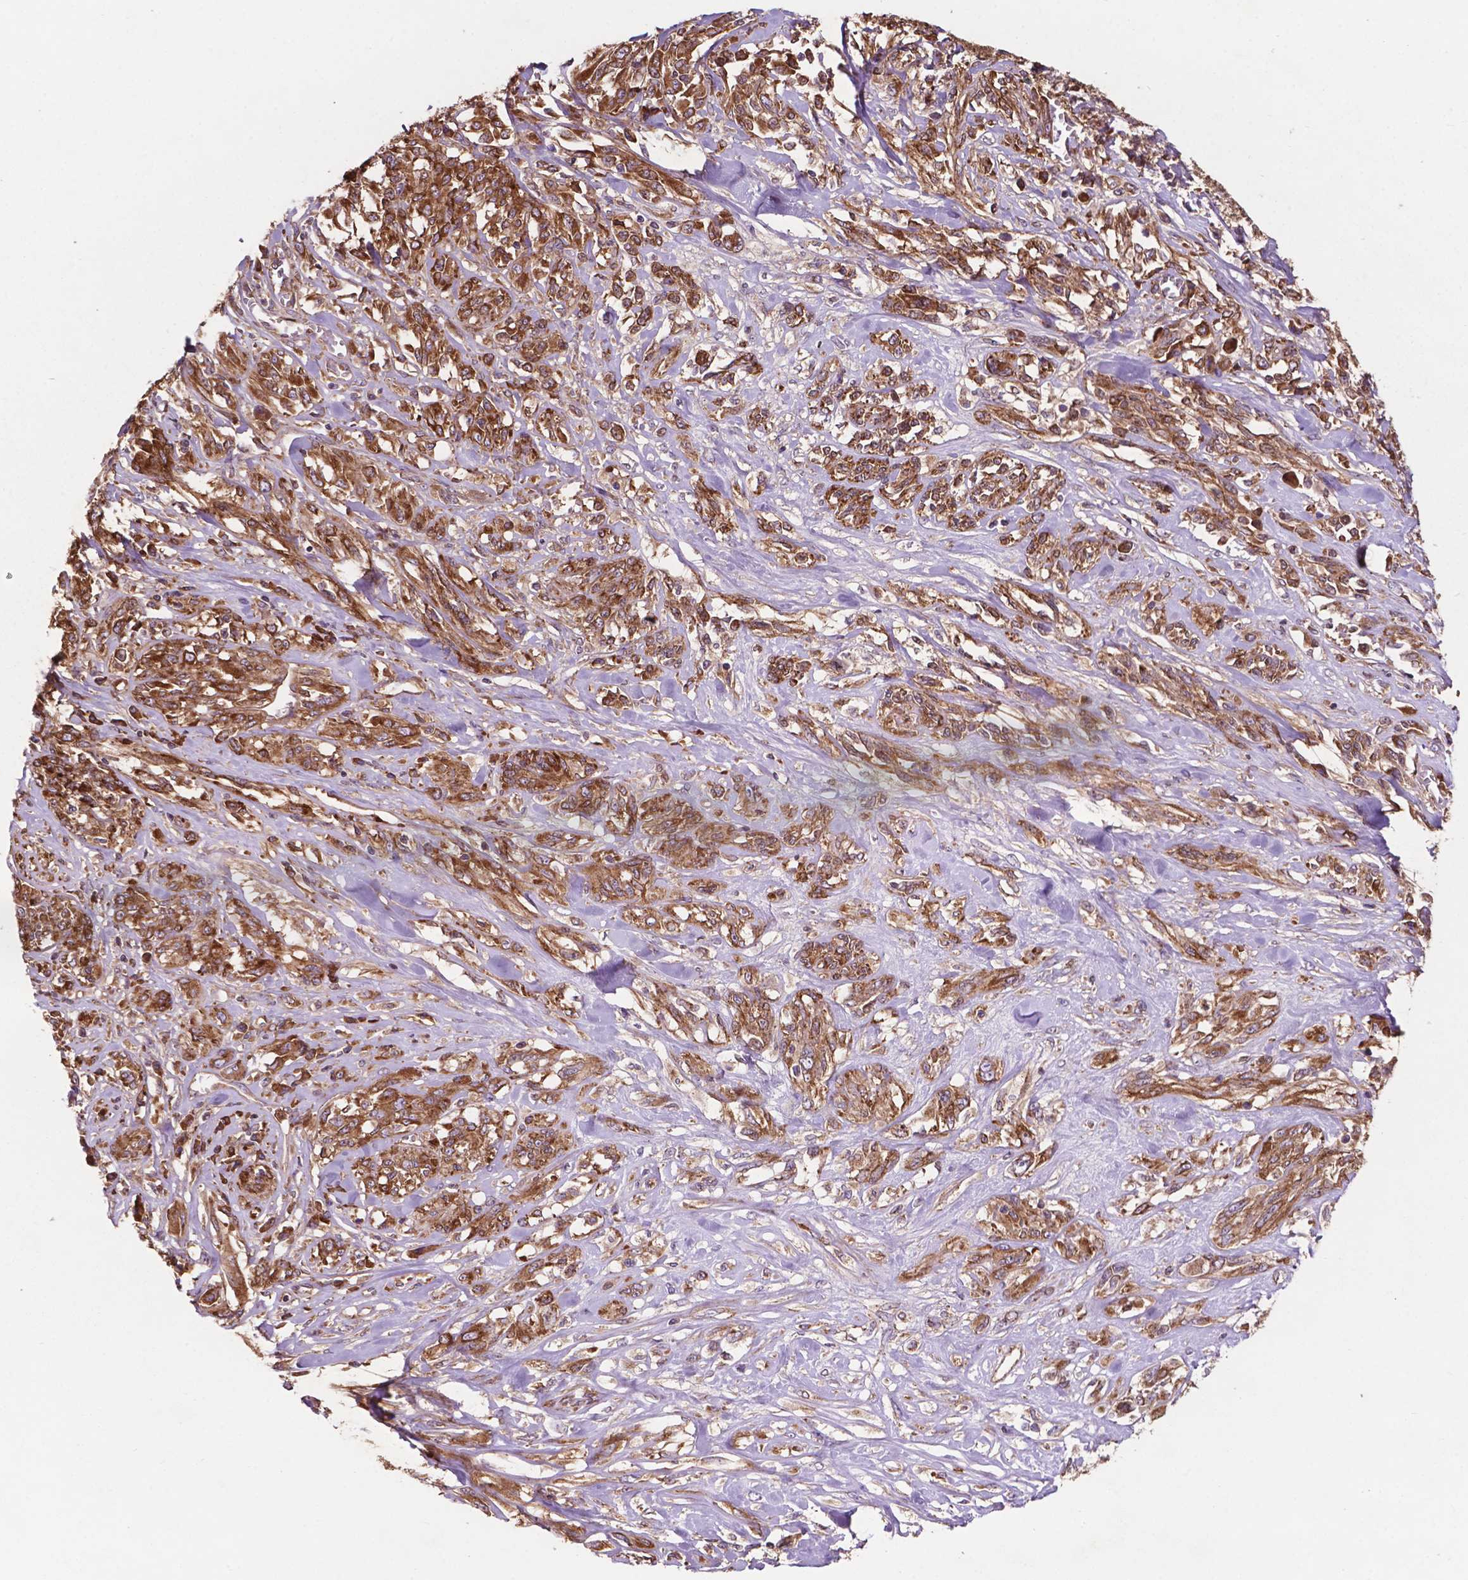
{"staining": {"intensity": "moderate", "quantity": ">75%", "location": "cytoplasmic/membranous"}, "tissue": "melanoma", "cell_type": "Tumor cells", "image_type": "cancer", "snomed": [{"axis": "morphology", "description": "Malignant melanoma, NOS"}, {"axis": "topography", "description": "Skin"}], "caption": "A micrograph of malignant melanoma stained for a protein displays moderate cytoplasmic/membranous brown staining in tumor cells. (brown staining indicates protein expression, while blue staining denotes nuclei).", "gene": "CCDC71L", "patient": {"sex": "female", "age": 91}}